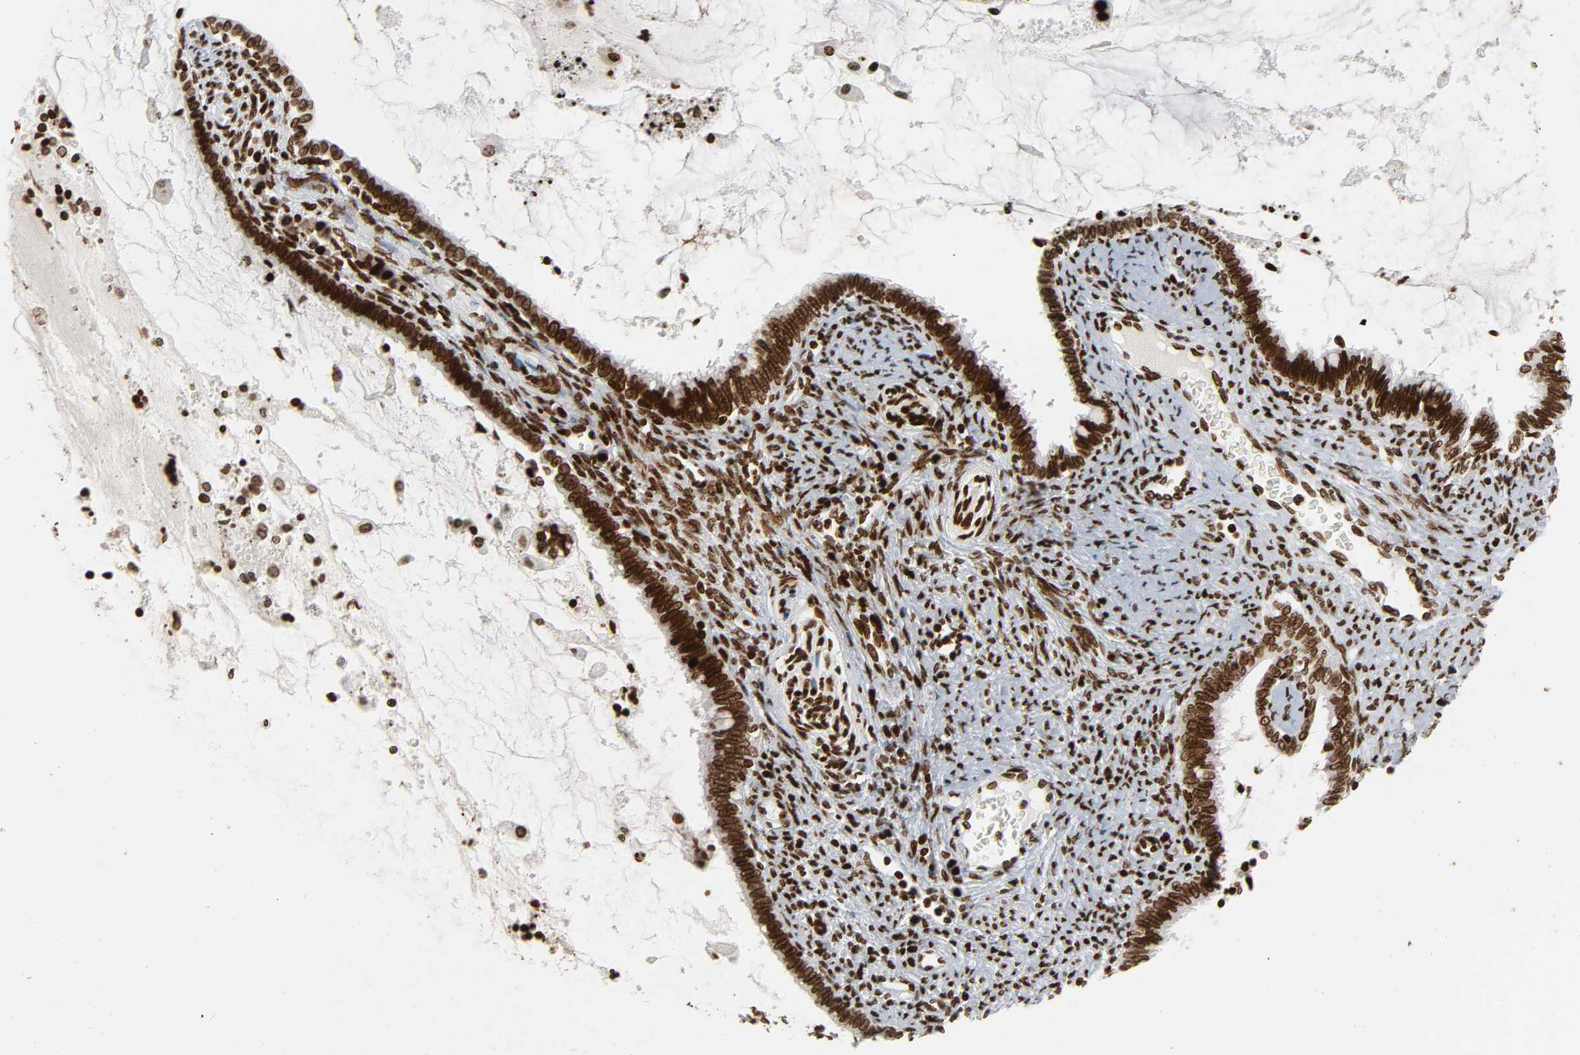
{"staining": {"intensity": "strong", "quantity": ">75%", "location": "nuclear"}, "tissue": "cervical cancer", "cell_type": "Tumor cells", "image_type": "cancer", "snomed": [{"axis": "morphology", "description": "Adenocarcinoma, NOS"}, {"axis": "topography", "description": "Cervix"}], "caption": "Cervical cancer (adenocarcinoma) stained with a brown dye demonstrates strong nuclear positive expression in approximately >75% of tumor cells.", "gene": "RXRA", "patient": {"sex": "female", "age": 44}}